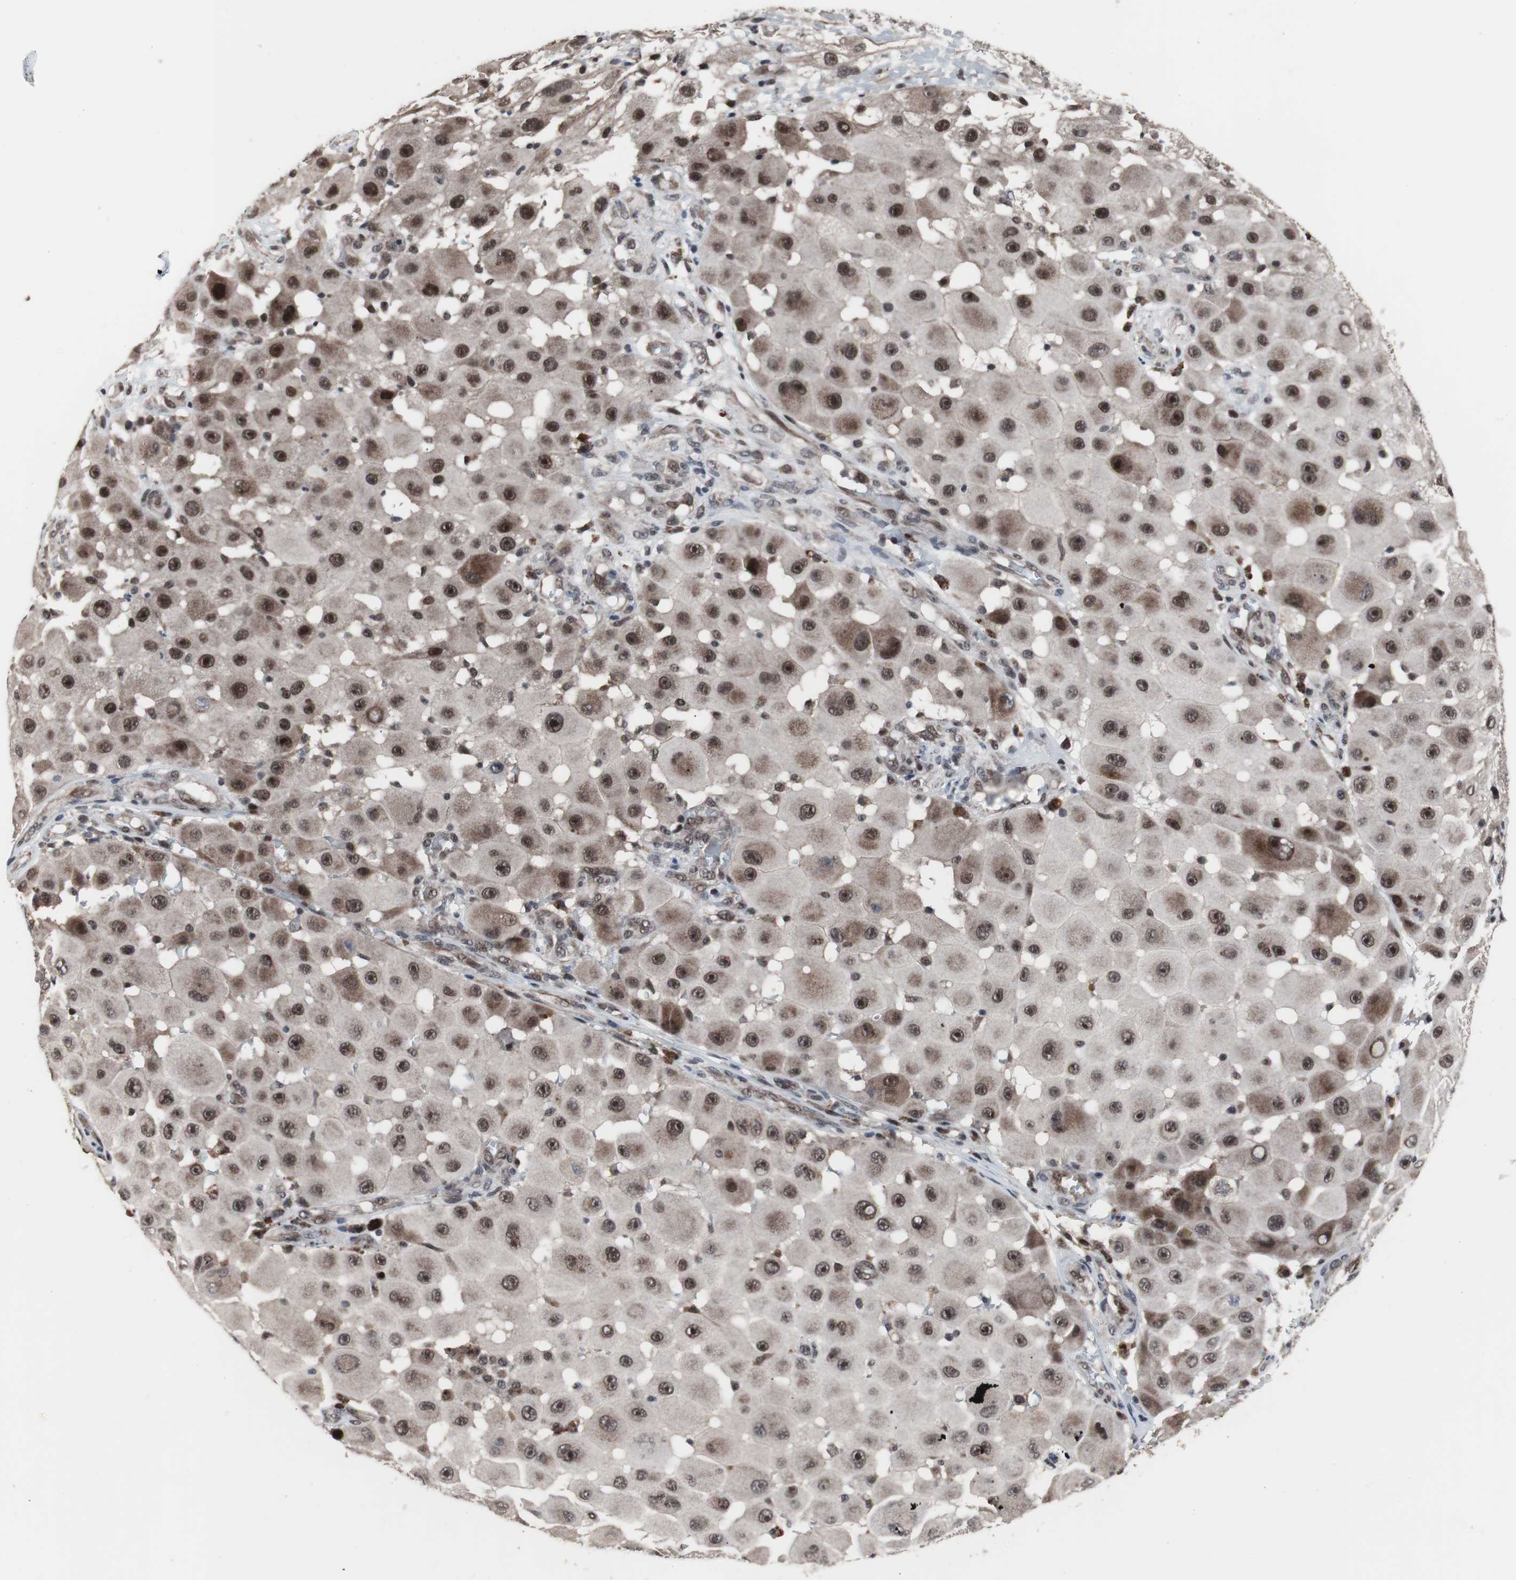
{"staining": {"intensity": "strong", "quantity": ">75%", "location": "cytoplasmic/membranous,nuclear"}, "tissue": "melanoma", "cell_type": "Tumor cells", "image_type": "cancer", "snomed": [{"axis": "morphology", "description": "Malignant melanoma, NOS"}, {"axis": "topography", "description": "Skin"}], "caption": "Tumor cells show high levels of strong cytoplasmic/membranous and nuclear expression in about >75% of cells in human melanoma.", "gene": "GTF2F2", "patient": {"sex": "female", "age": 81}}